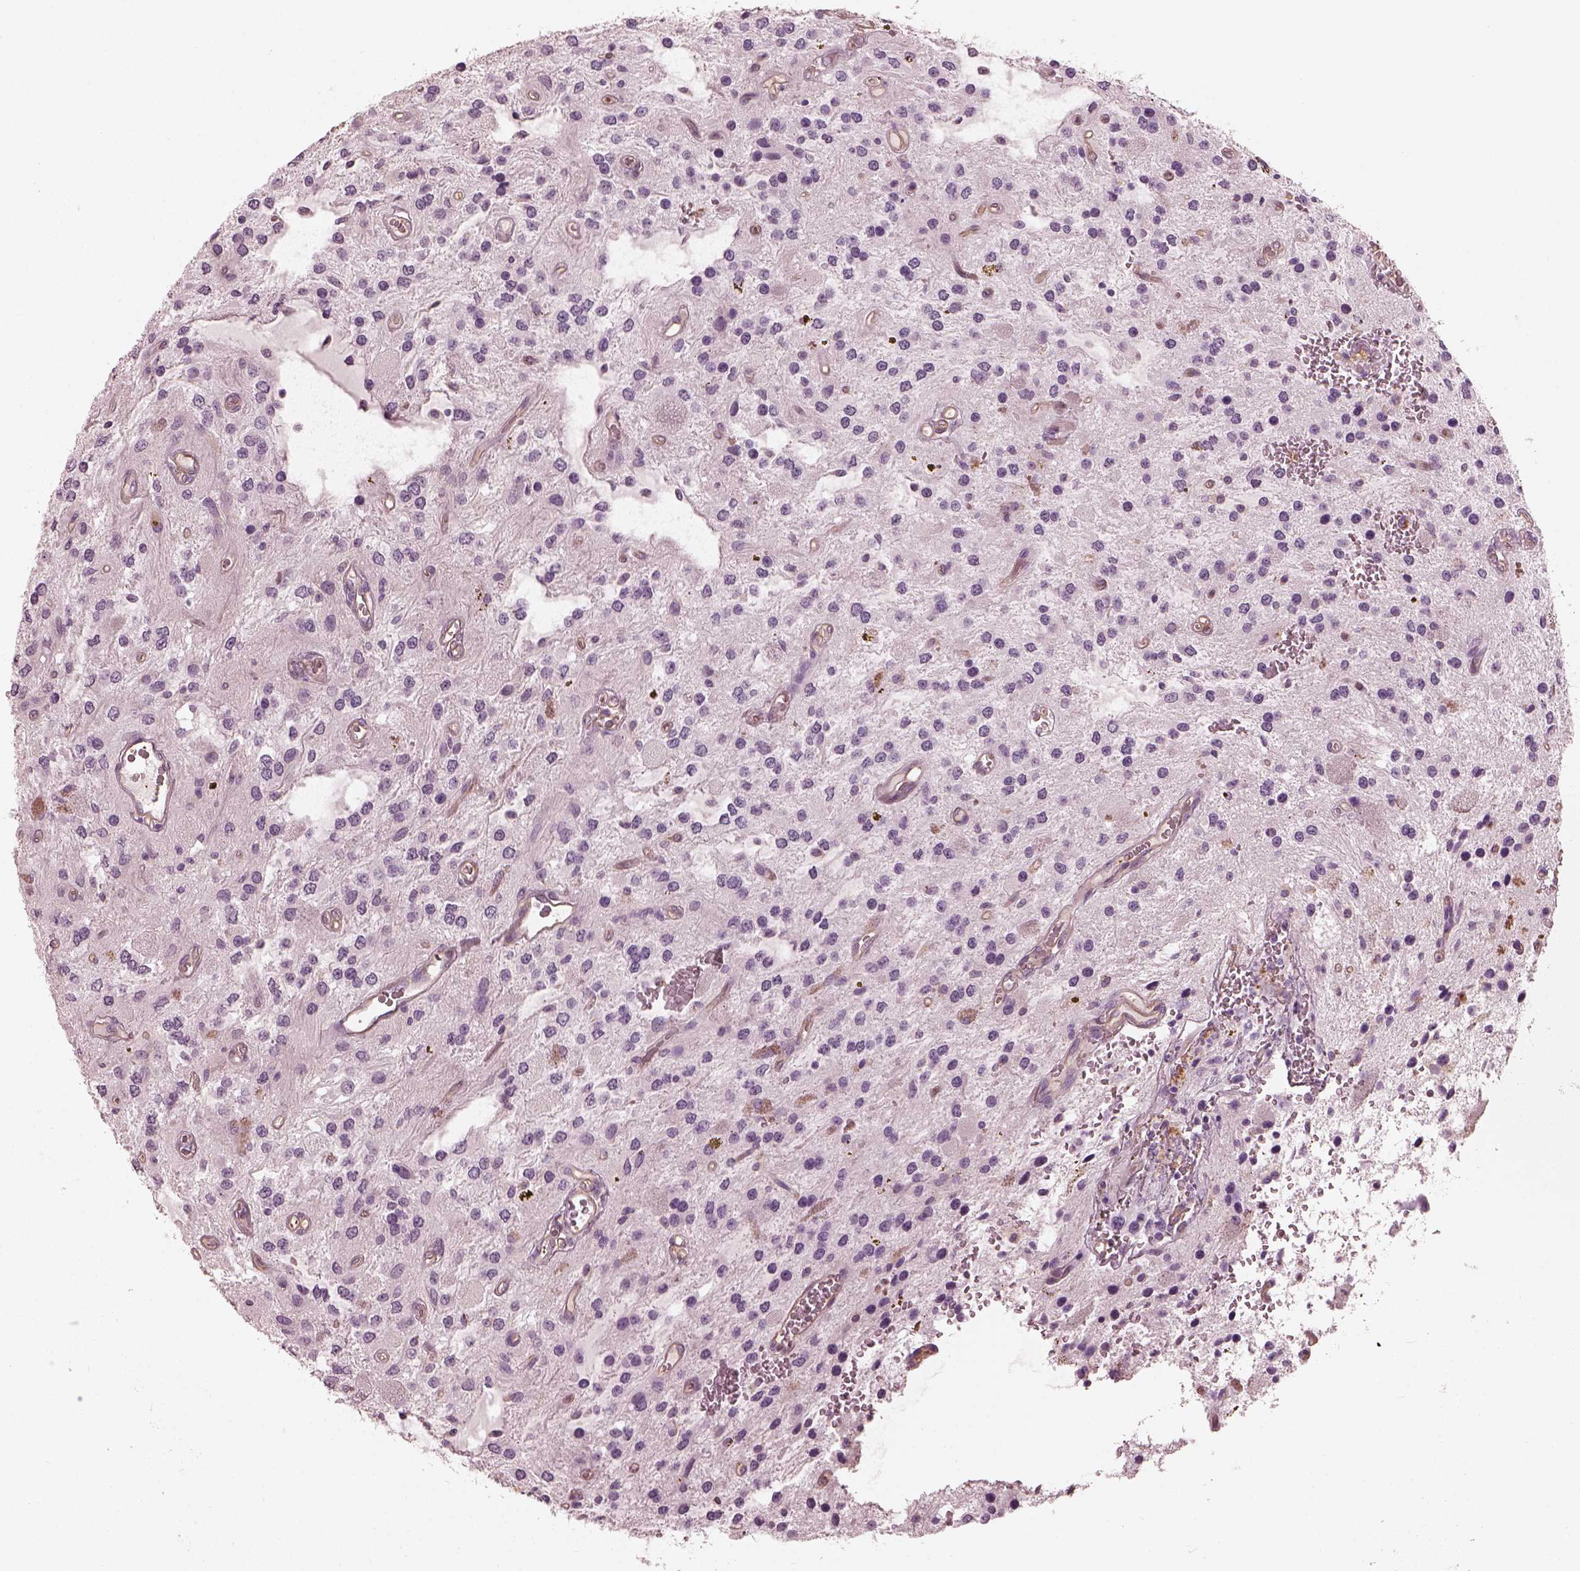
{"staining": {"intensity": "negative", "quantity": "none", "location": "none"}, "tissue": "glioma", "cell_type": "Tumor cells", "image_type": "cancer", "snomed": [{"axis": "morphology", "description": "Glioma, malignant, Low grade"}, {"axis": "topography", "description": "Cerebellum"}], "caption": "Malignant glioma (low-grade) stained for a protein using immunohistochemistry (IHC) demonstrates no positivity tumor cells.", "gene": "EIF4E1B", "patient": {"sex": "female", "age": 14}}